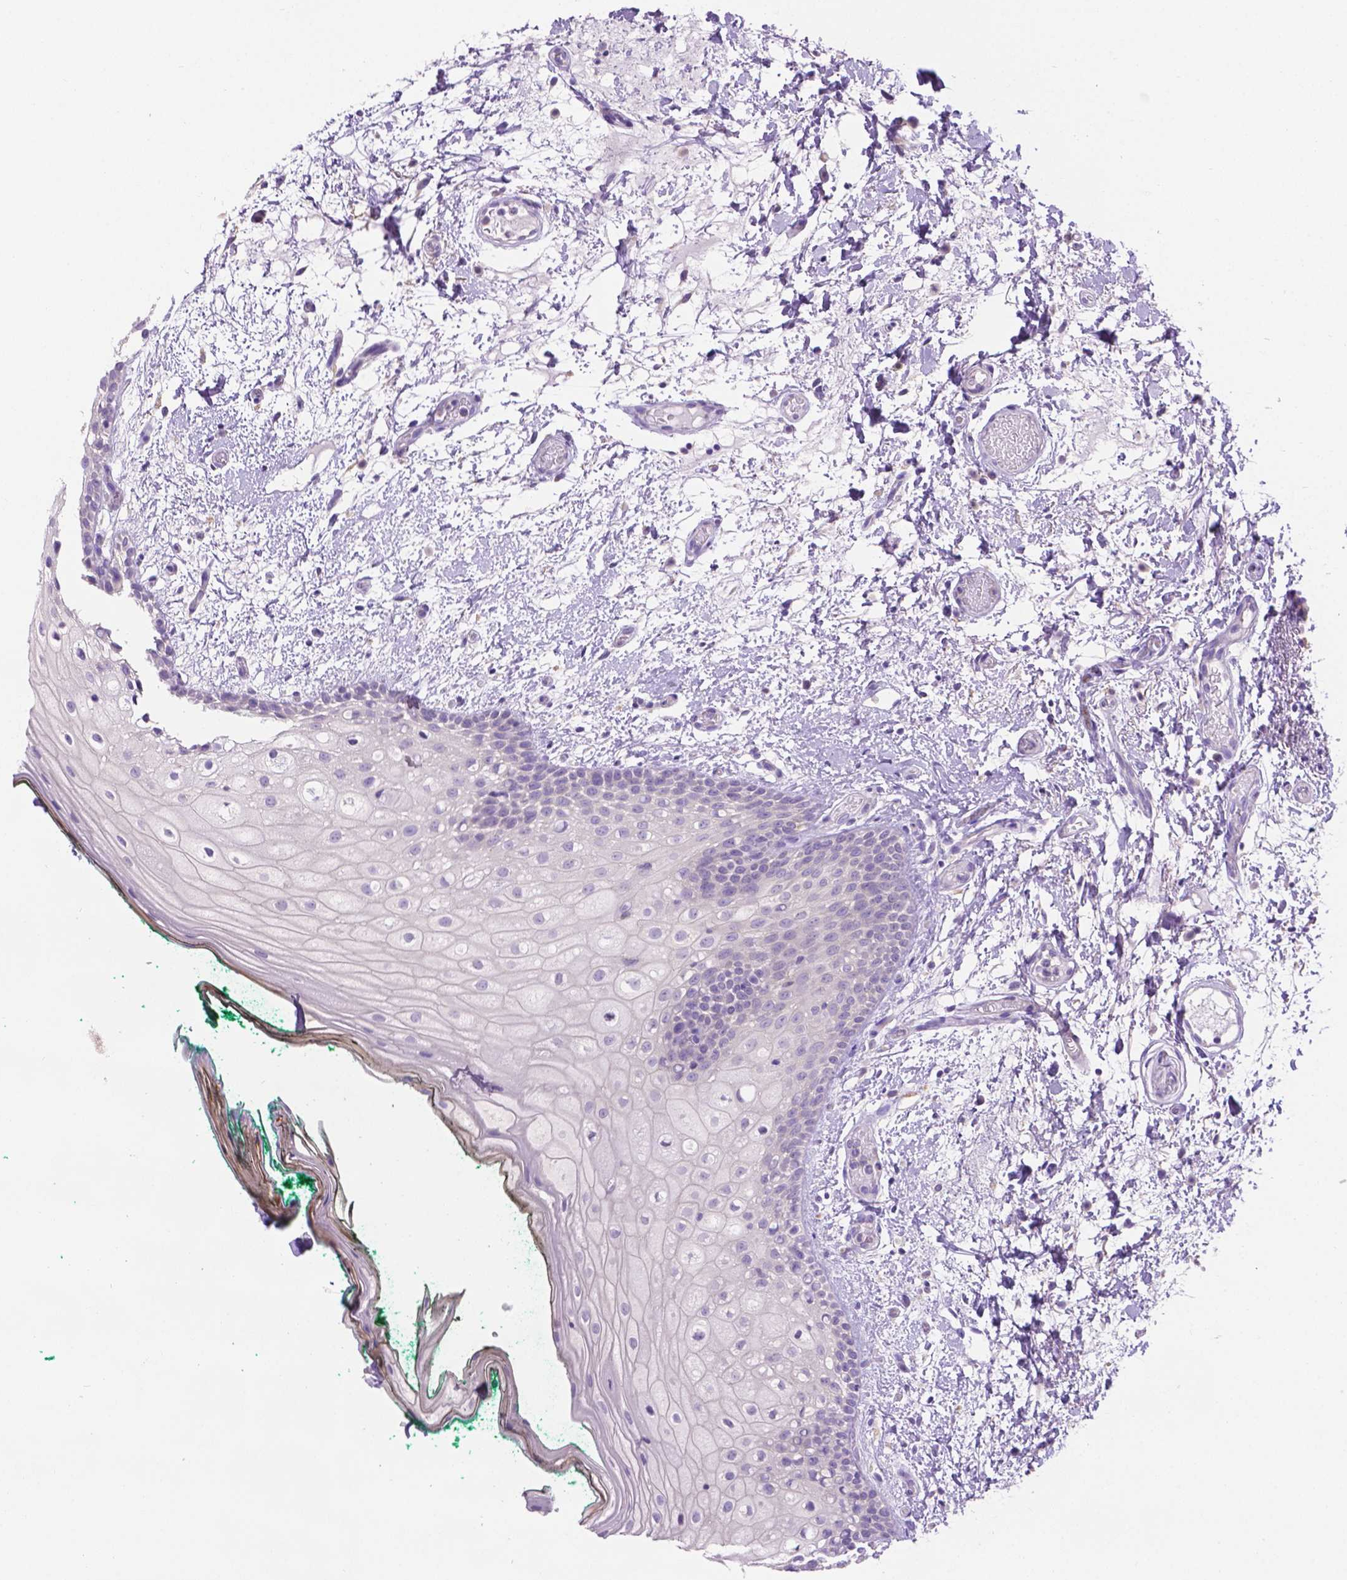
{"staining": {"intensity": "negative", "quantity": "none", "location": "none"}, "tissue": "oral mucosa", "cell_type": "Squamous epithelial cells", "image_type": "normal", "snomed": [{"axis": "morphology", "description": "Normal tissue, NOS"}, {"axis": "topography", "description": "Oral tissue"}], "caption": "Immunohistochemistry of normal human oral mucosa exhibits no staining in squamous epithelial cells. (Brightfield microscopy of DAB immunohistochemistry at high magnification).", "gene": "CDH7", "patient": {"sex": "female", "age": 83}}